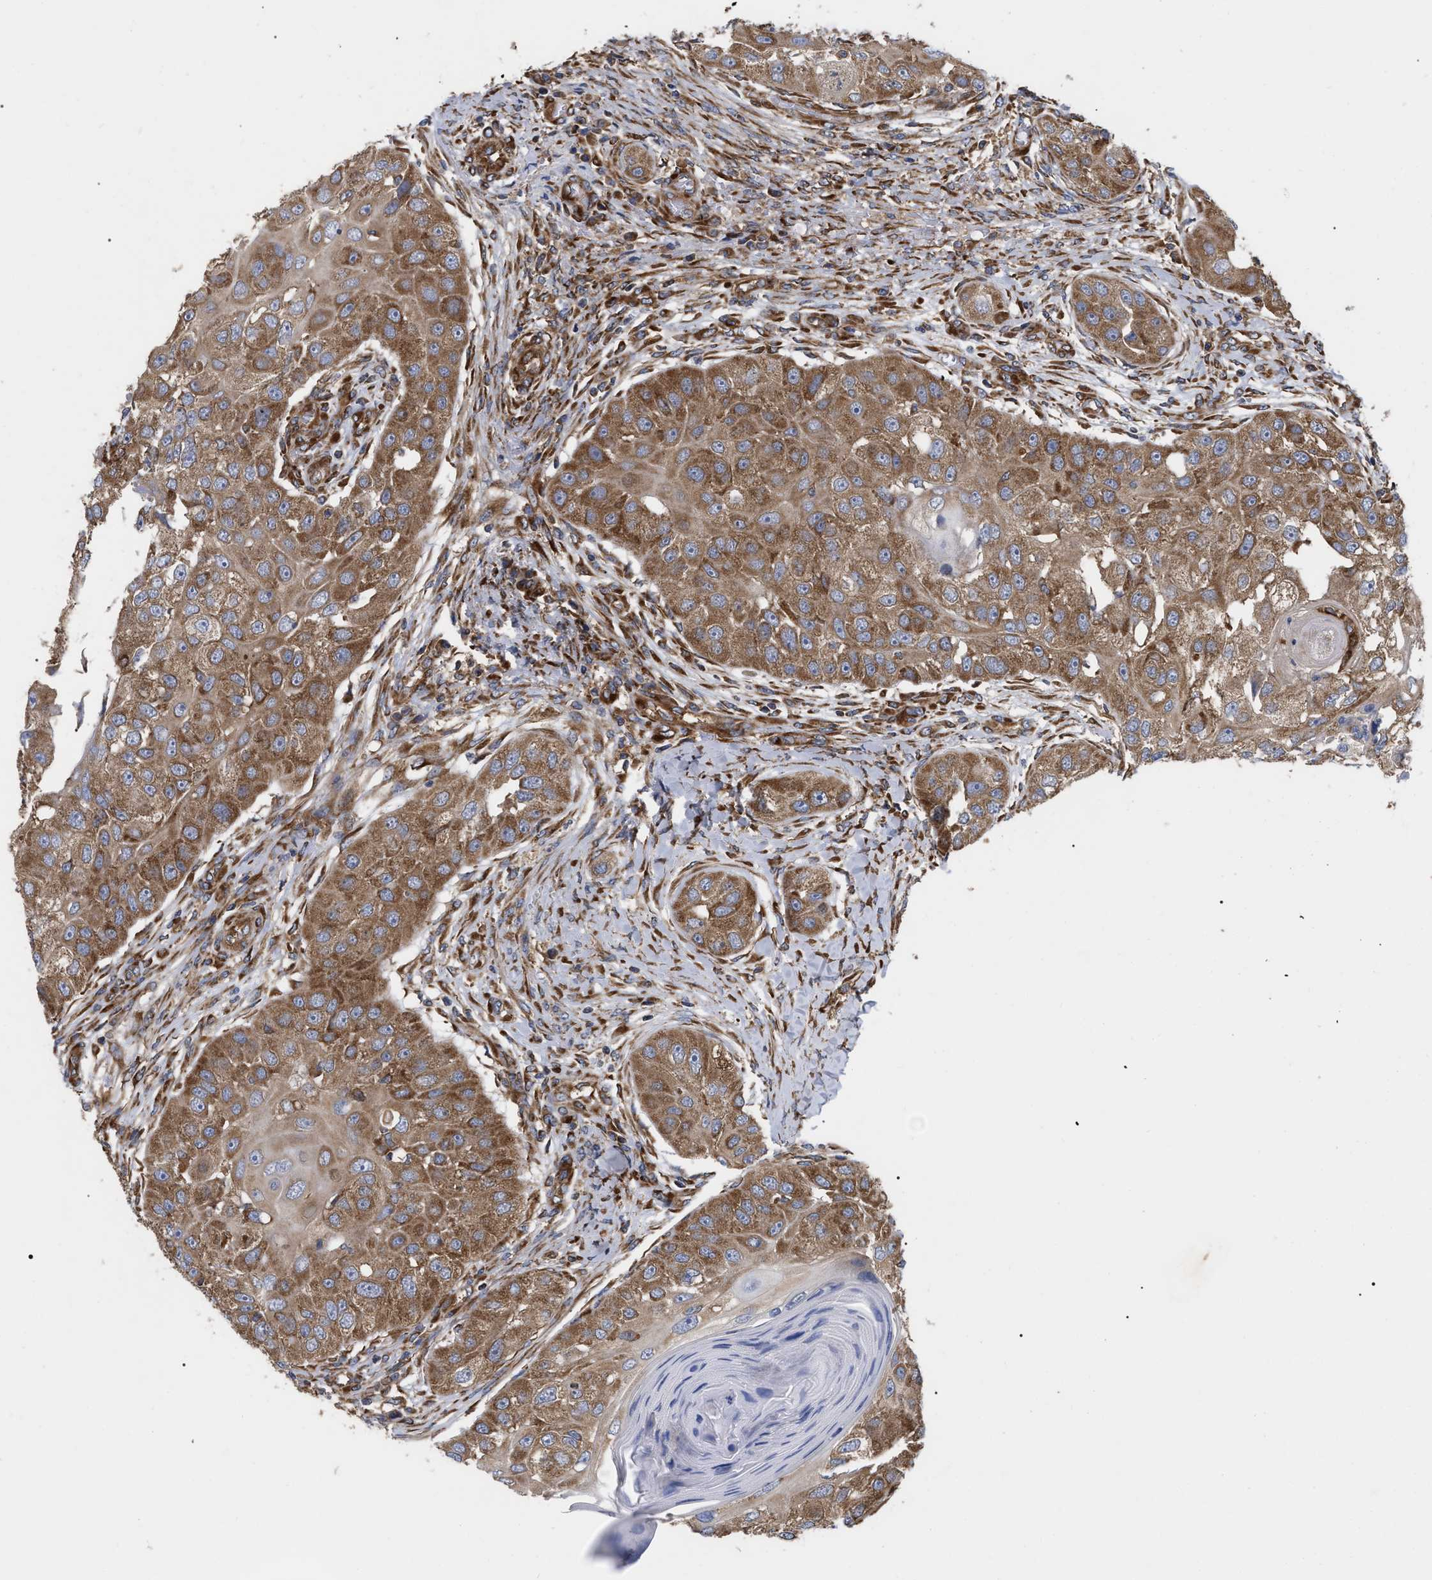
{"staining": {"intensity": "moderate", "quantity": ">75%", "location": "cytoplasmic/membranous"}, "tissue": "head and neck cancer", "cell_type": "Tumor cells", "image_type": "cancer", "snomed": [{"axis": "morphology", "description": "Normal tissue, NOS"}, {"axis": "morphology", "description": "Squamous cell carcinoma, NOS"}, {"axis": "topography", "description": "Skeletal muscle"}, {"axis": "topography", "description": "Head-Neck"}], "caption": "Head and neck squamous cell carcinoma tissue exhibits moderate cytoplasmic/membranous staining in about >75% of tumor cells The staining was performed using DAB to visualize the protein expression in brown, while the nuclei were stained in blue with hematoxylin (Magnification: 20x).", "gene": "FAM120A", "patient": {"sex": "male", "age": 51}}